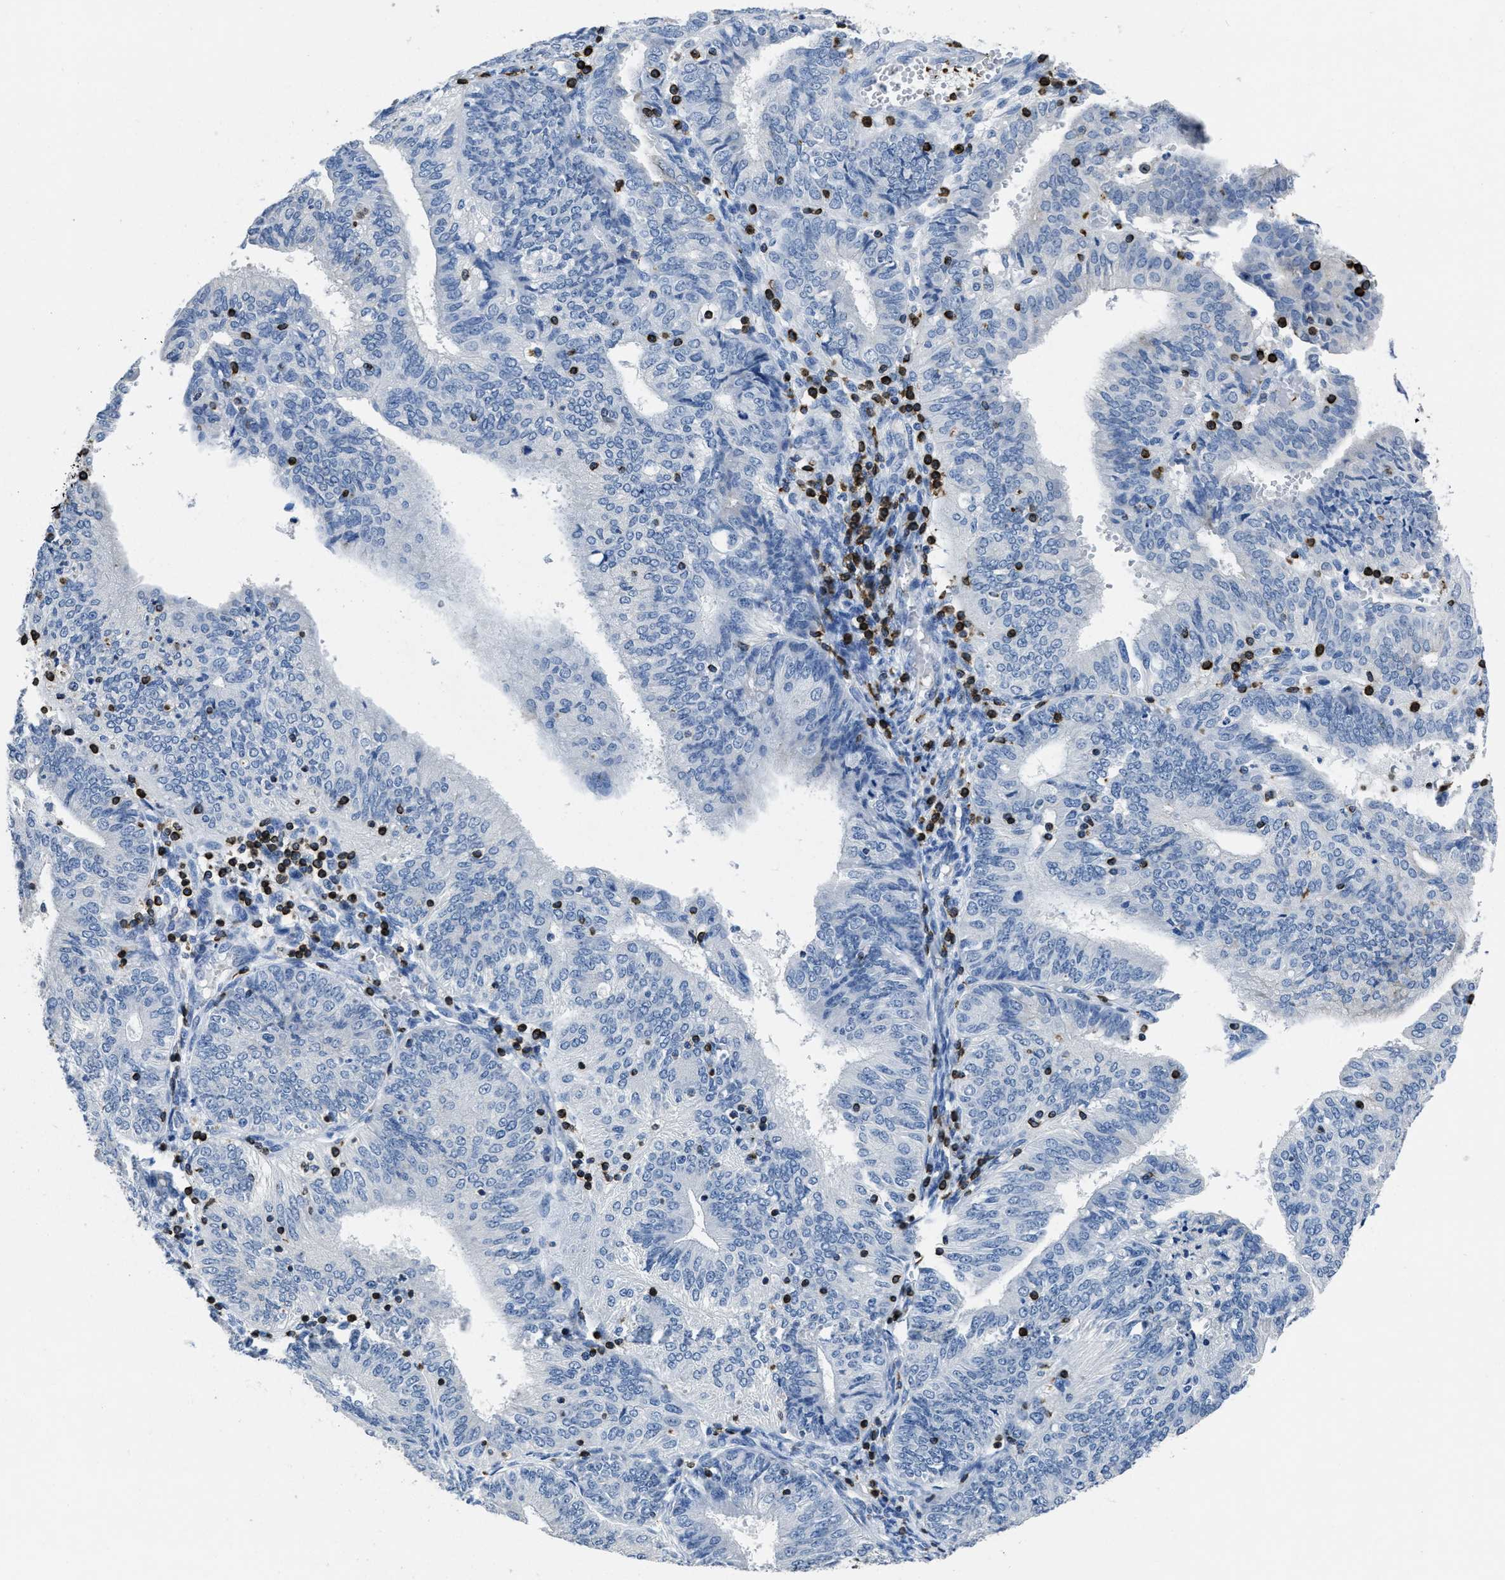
{"staining": {"intensity": "negative", "quantity": "none", "location": "none"}, "tissue": "endometrial cancer", "cell_type": "Tumor cells", "image_type": "cancer", "snomed": [{"axis": "morphology", "description": "Adenocarcinoma, NOS"}, {"axis": "topography", "description": "Endometrium"}], "caption": "DAB (3,3'-diaminobenzidine) immunohistochemical staining of human adenocarcinoma (endometrial) shows no significant positivity in tumor cells.", "gene": "ITGA3", "patient": {"sex": "female", "age": 58}}